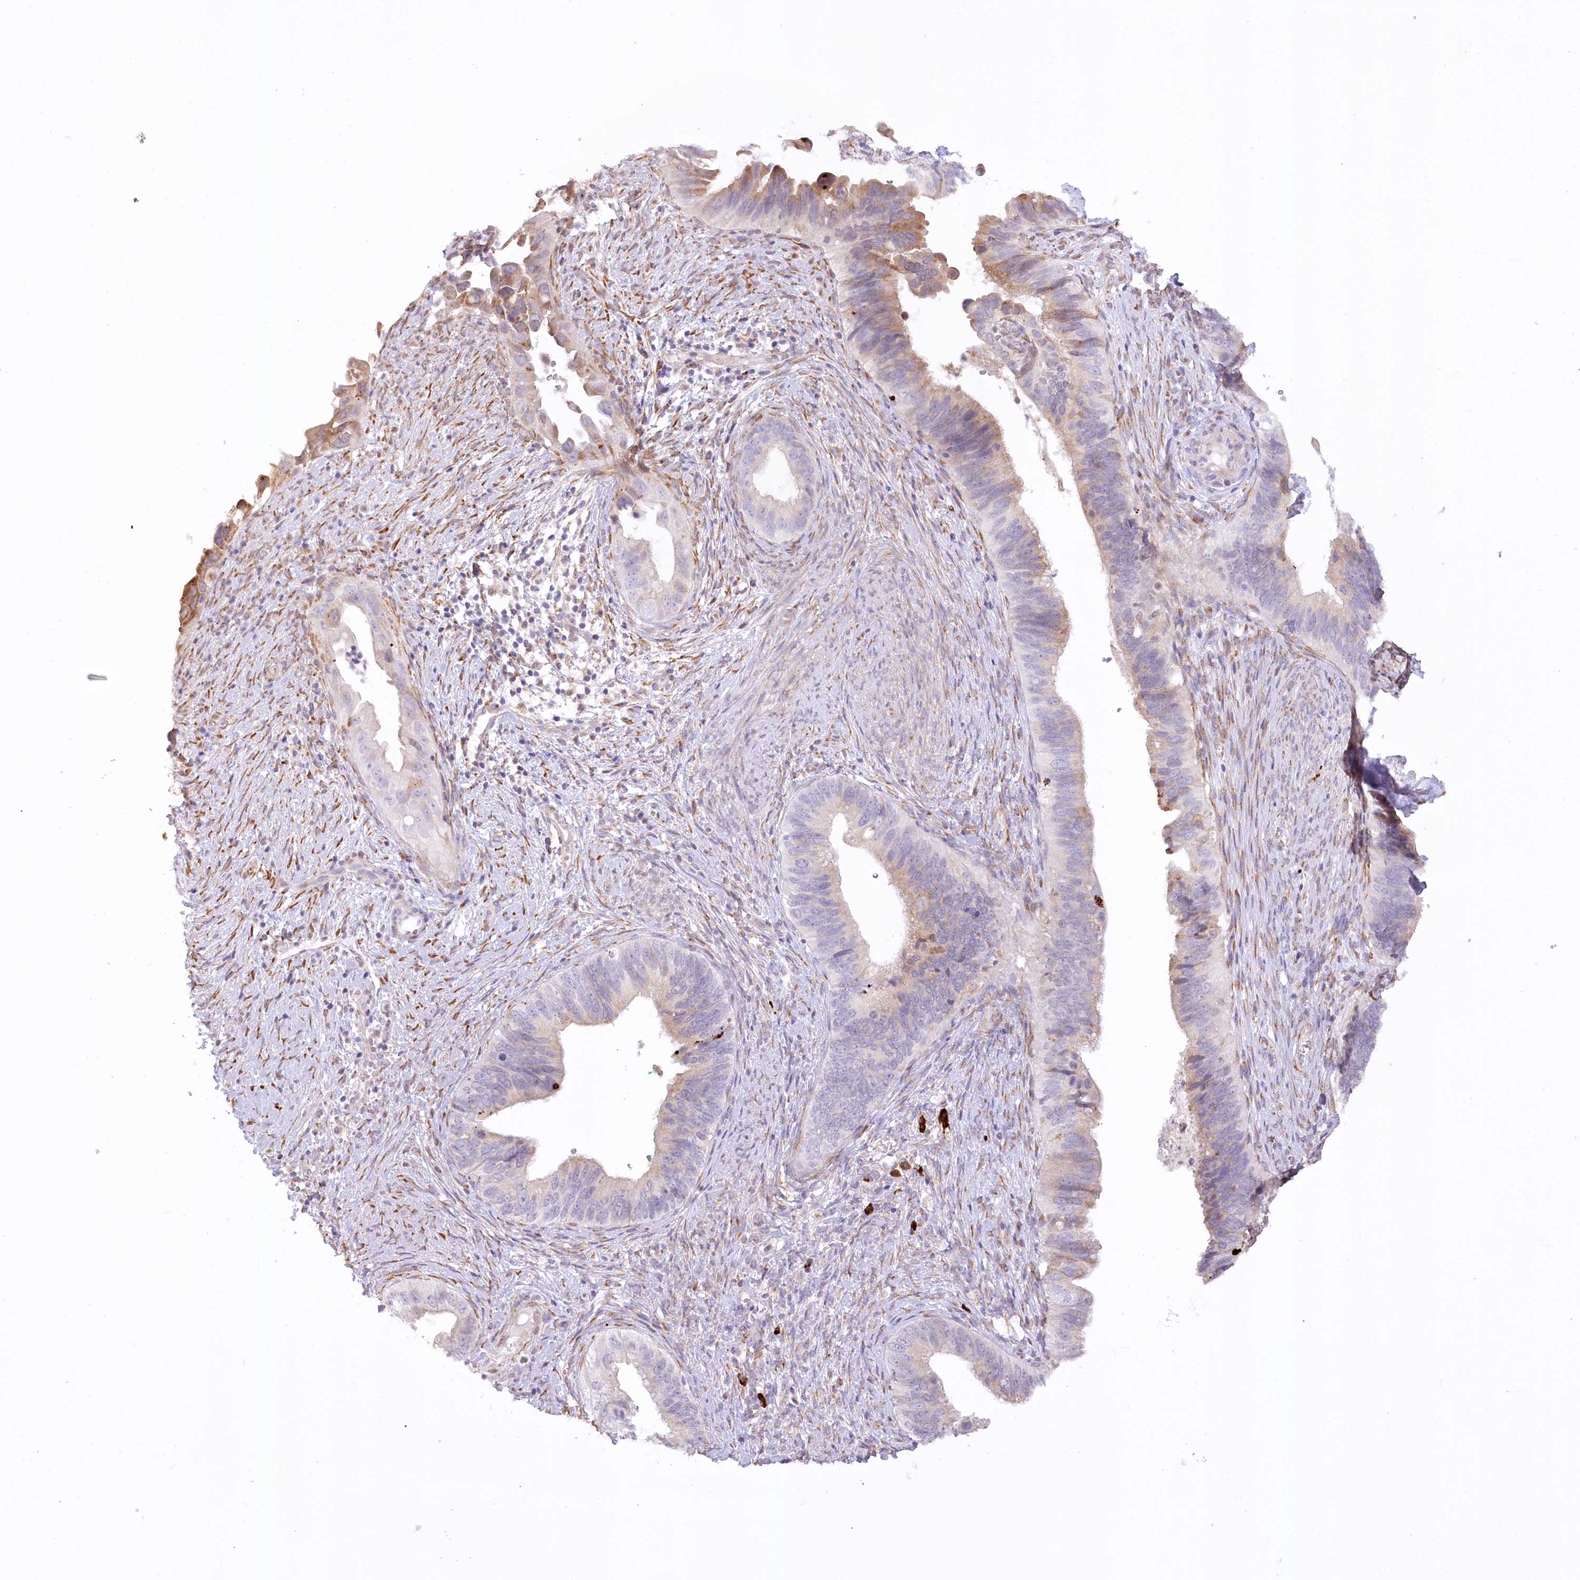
{"staining": {"intensity": "moderate", "quantity": "<25%", "location": "cytoplasmic/membranous"}, "tissue": "cervical cancer", "cell_type": "Tumor cells", "image_type": "cancer", "snomed": [{"axis": "morphology", "description": "Adenocarcinoma, NOS"}, {"axis": "topography", "description": "Cervix"}], "caption": "Cervical cancer (adenocarcinoma) stained with immunohistochemistry demonstrates moderate cytoplasmic/membranous expression in about <25% of tumor cells.", "gene": "NCKAP5", "patient": {"sex": "female", "age": 42}}